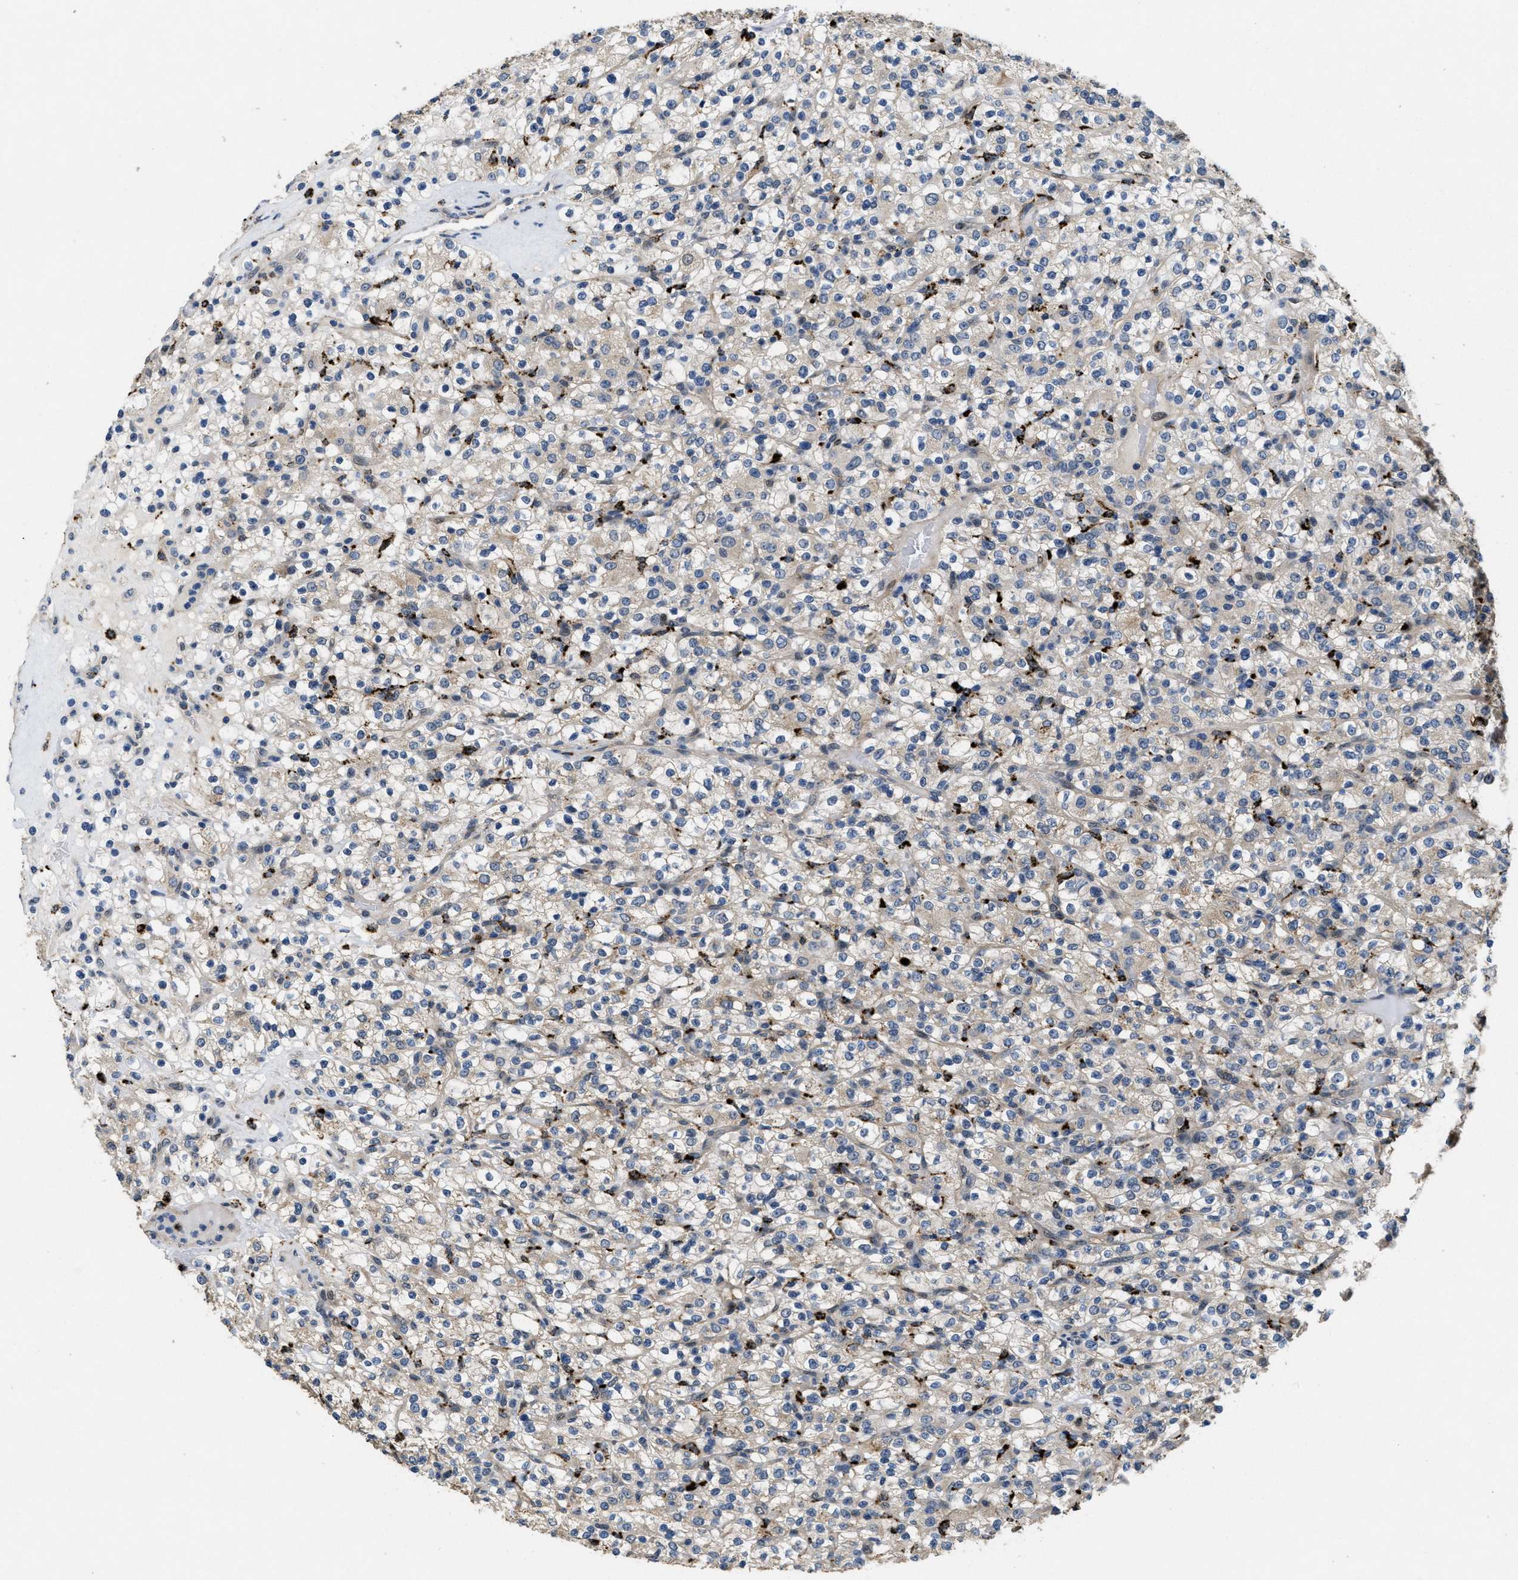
{"staining": {"intensity": "negative", "quantity": "none", "location": "none"}, "tissue": "renal cancer", "cell_type": "Tumor cells", "image_type": "cancer", "snomed": [{"axis": "morphology", "description": "Normal tissue, NOS"}, {"axis": "morphology", "description": "Adenocarcinoma, NOS"}, {"axis": "topography", "description": "Kidney"}], "caption": "Micrograph shows no significant protein positivity in tumor cells of renal adenocarcinoma.", "gene": "BMPR2", "patient": {"sex": "female", "age": 72}}